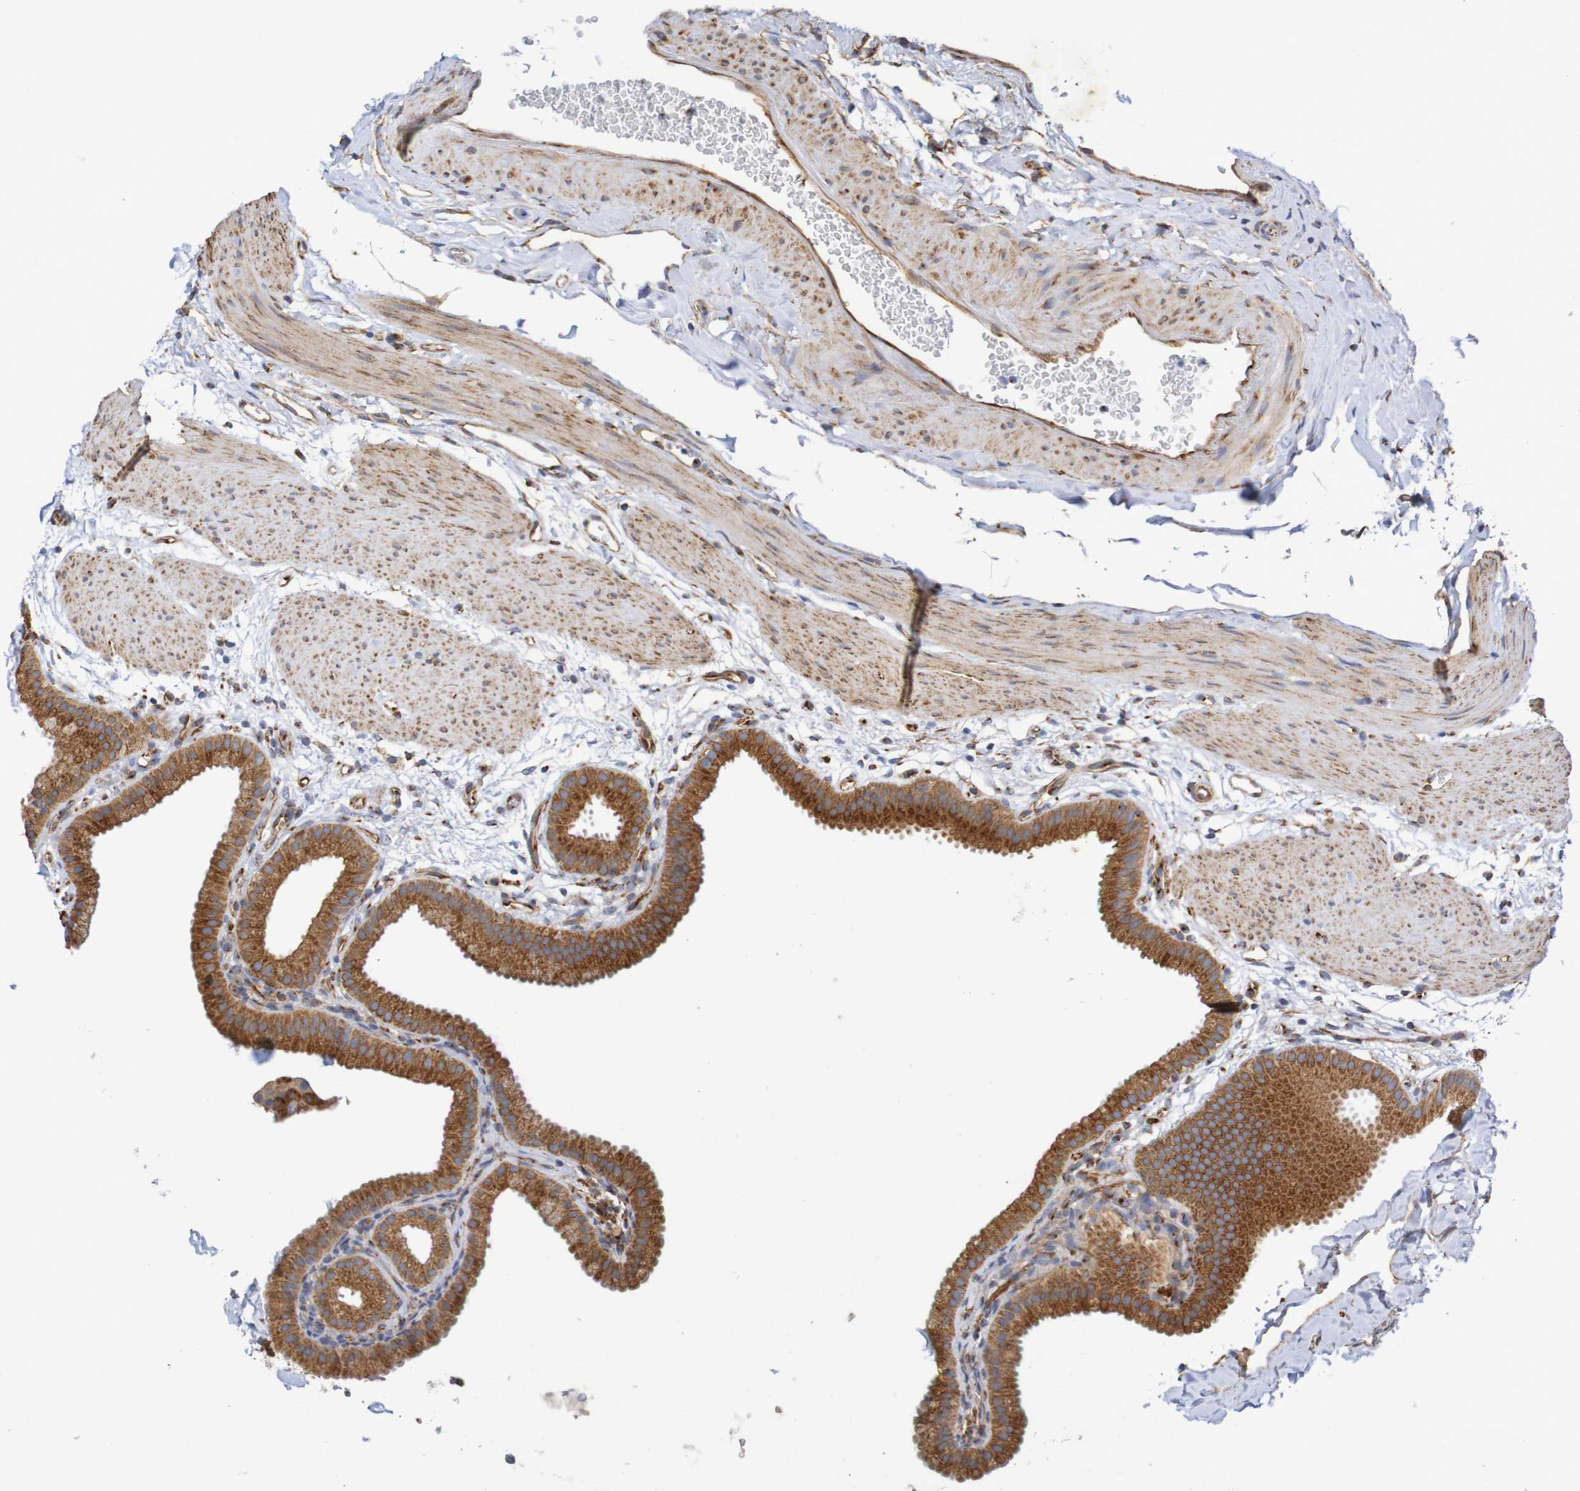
{"staining": {"intensity": "moderate", "quantity": ">75%", "location": "cytoplasmic/membranous"}, "tissue": "gallbladder", "cell_type": "Glandular cells", "image_type": "normal", "snomed": [{"axis": "morphology", "description": "Normal tissue, NOS"}, {"axis": "topography", "description": "Gallbladder"}], "caption": "Glandular cells exhibit medium levels of moderate cytoplasmic/membranous staining in approximately >75% of cells in benign human gallbladder. (DAB IHC with brightfield microscopy, high magnification).", "gene": "DCP2", "patient": {"sex": "female", "age": 64}}